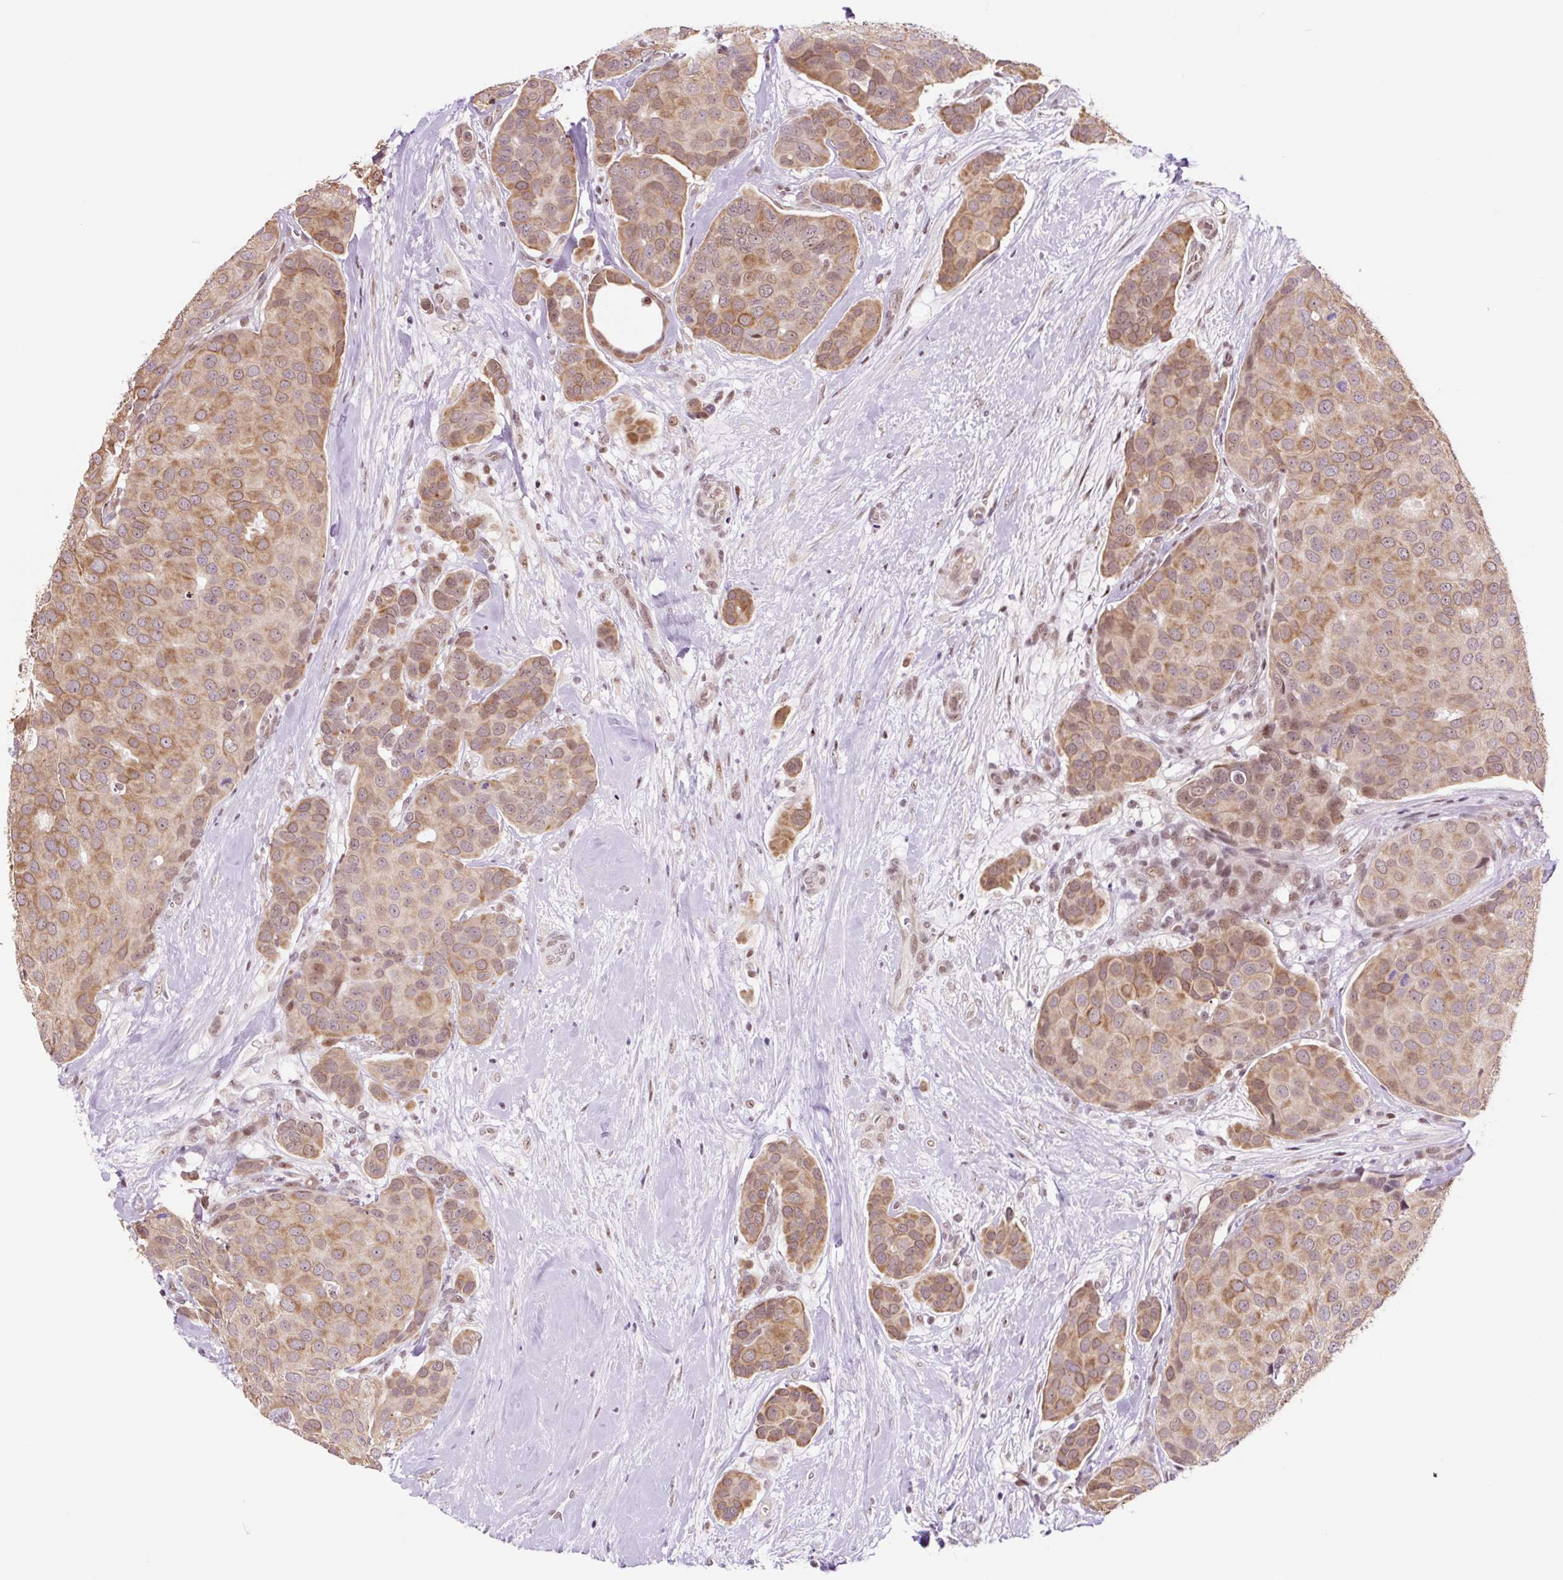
{"staining": {"intensity": "moderate", "quantity": ">75%", "location": "cytoplasmic/membranous"}, "tissue": "breast cancer", "cell_type": "Tumor cells", "image_type": "cancer", "snomed": [{"axis": "morphology", "description": "Duct carcinoma"}, {"axis": "topography", "description": "Breast"}], "caption": "Immunohistochemistry (IHC) micrograph of neoplastic tissue: human infiltrating ductal carcinoma (breast) stained using immunohistochemistry (IHC) reveals medium levels of moderate protein expression localized specifically in the cytoplasmic/membranous of tumor cells, appearing as a cytoplasmic/membranous brown color.", "gene": "TAF1A", "patient": {"sex": "female", "age": 70}}